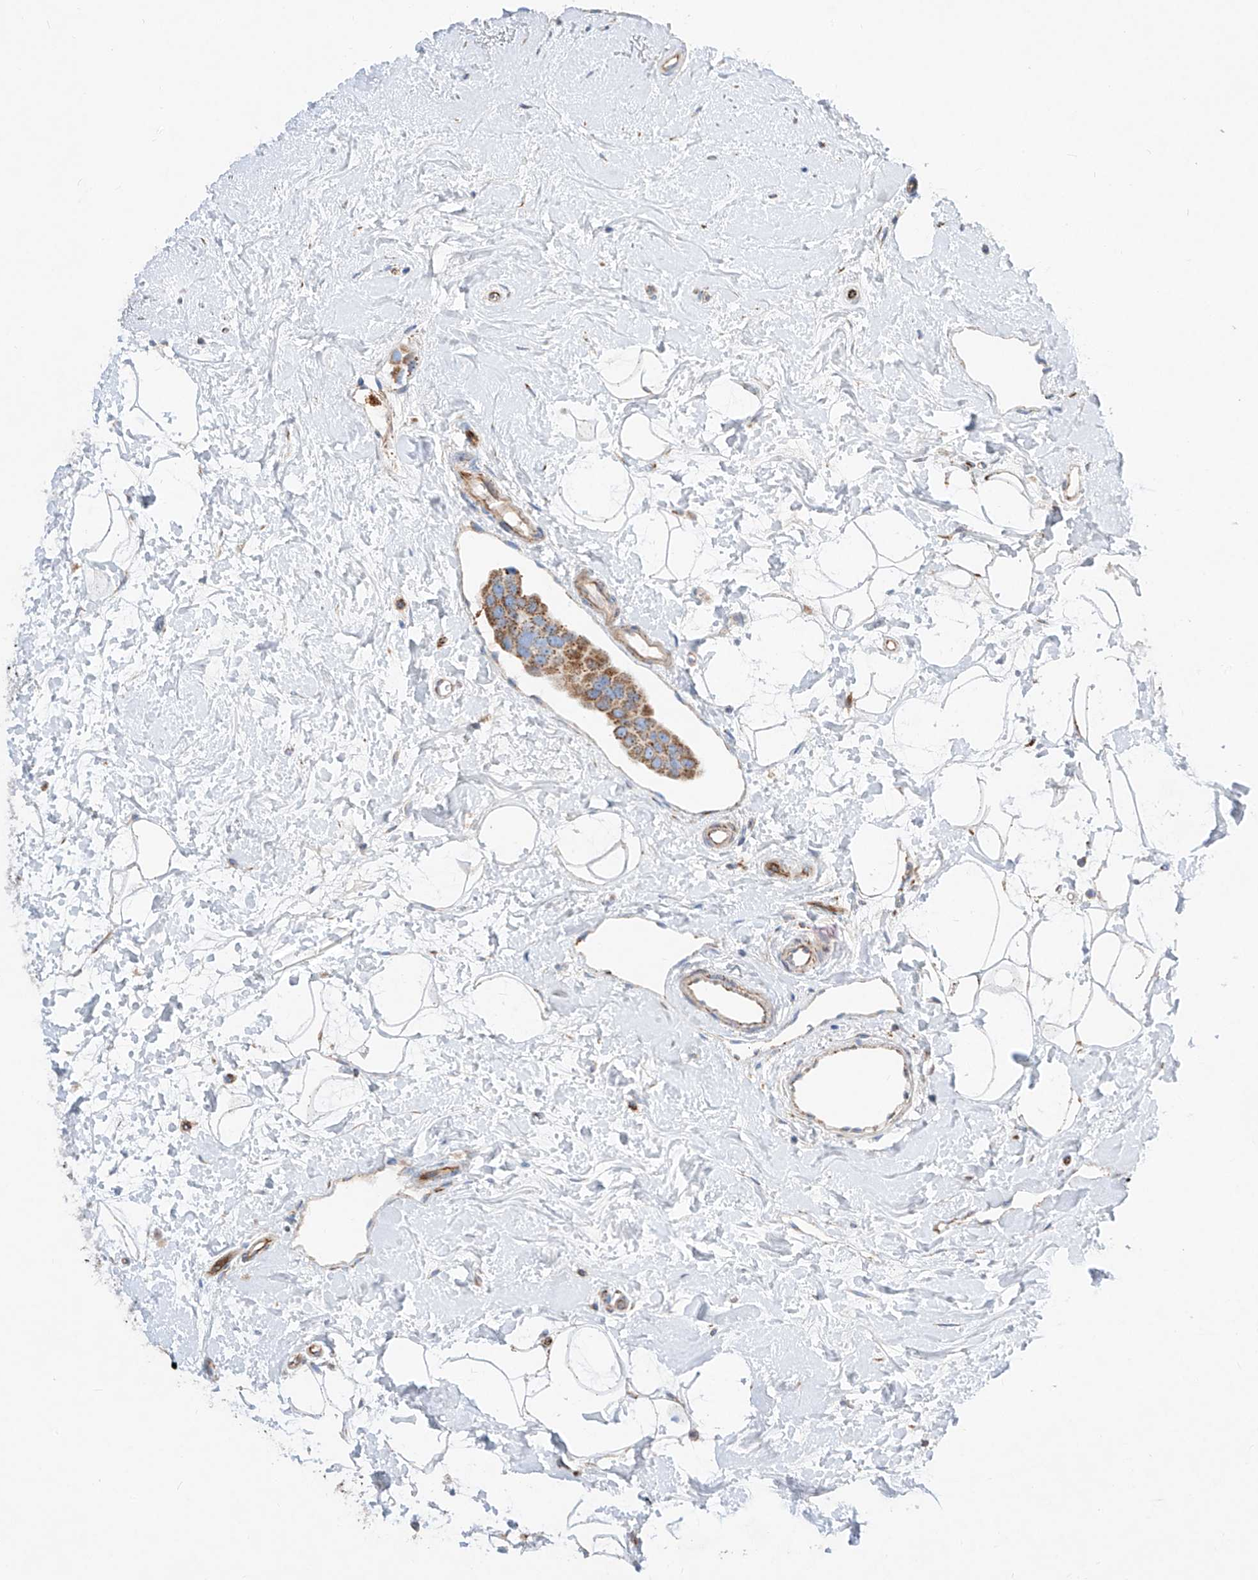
{"staining": {"intensity": "moderate", "quantity": ">75%", "location": "cytoplasmic/membranous"}, "tissue": "breast cancer", "cell_type": "Tumor cells", "image_type": "cancer", "snomed": [{"axis": "morphology", "description": "Normal tissue, NOS"}, {"axis": "morphology", "description": "Duct carcinoma"}, {"axis": "topography", "description": "Breast"}], "caption": "Immunohistochemistry (IHC) of breast cancer exhibits medium levels of moderate cytoplasmic/membranous staining in approximately >75% of tumor cells.", "gene": "CST9", "patient": {"sex": "female", "age": 39}}